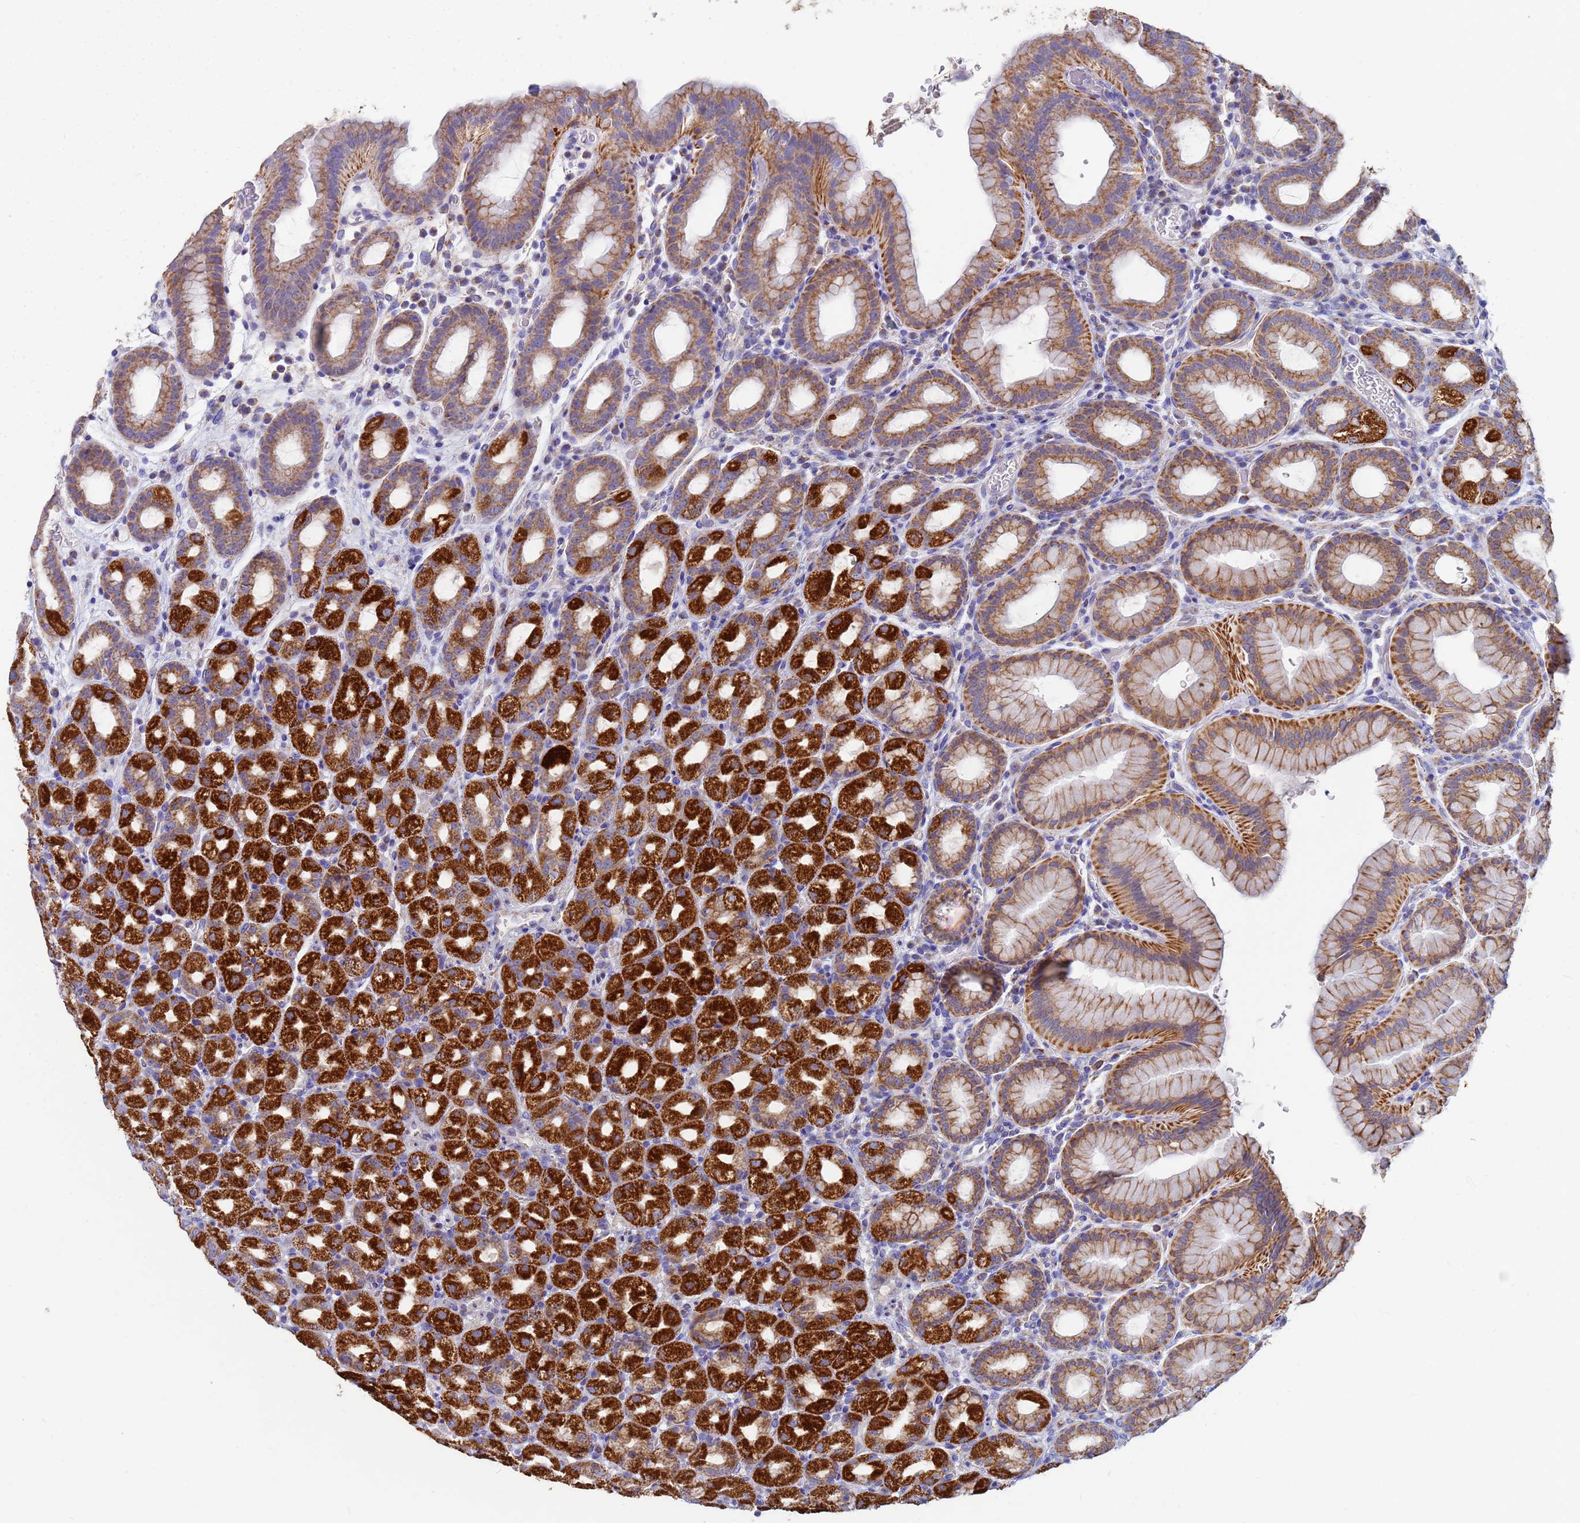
{"staining": {"intensity": "strong", "quantity": "25%-75%", "location": "cytoplasmic/membranous"}, "tissue": "stomach", "cell_type": "Glandular cells", "image_type": "normal", "snomed": [{"axis": "morphology", "description": "Normal tissue, NOS"}, {"axis": "topography", "description": "Stomach, upper"}, {"axis": "topography", "description": "Stomach, lower"}, {"axis": "topography", "description": "Small intestine"}], "caption": "Stomach was stained to show a protein in brown. There is high levels of strong cytoplasmic/membranous positivity in approximately 25%-75% of glandular cells.", "gene": "UQCRHL", "patient": {"sex": "male", "age": 68}}